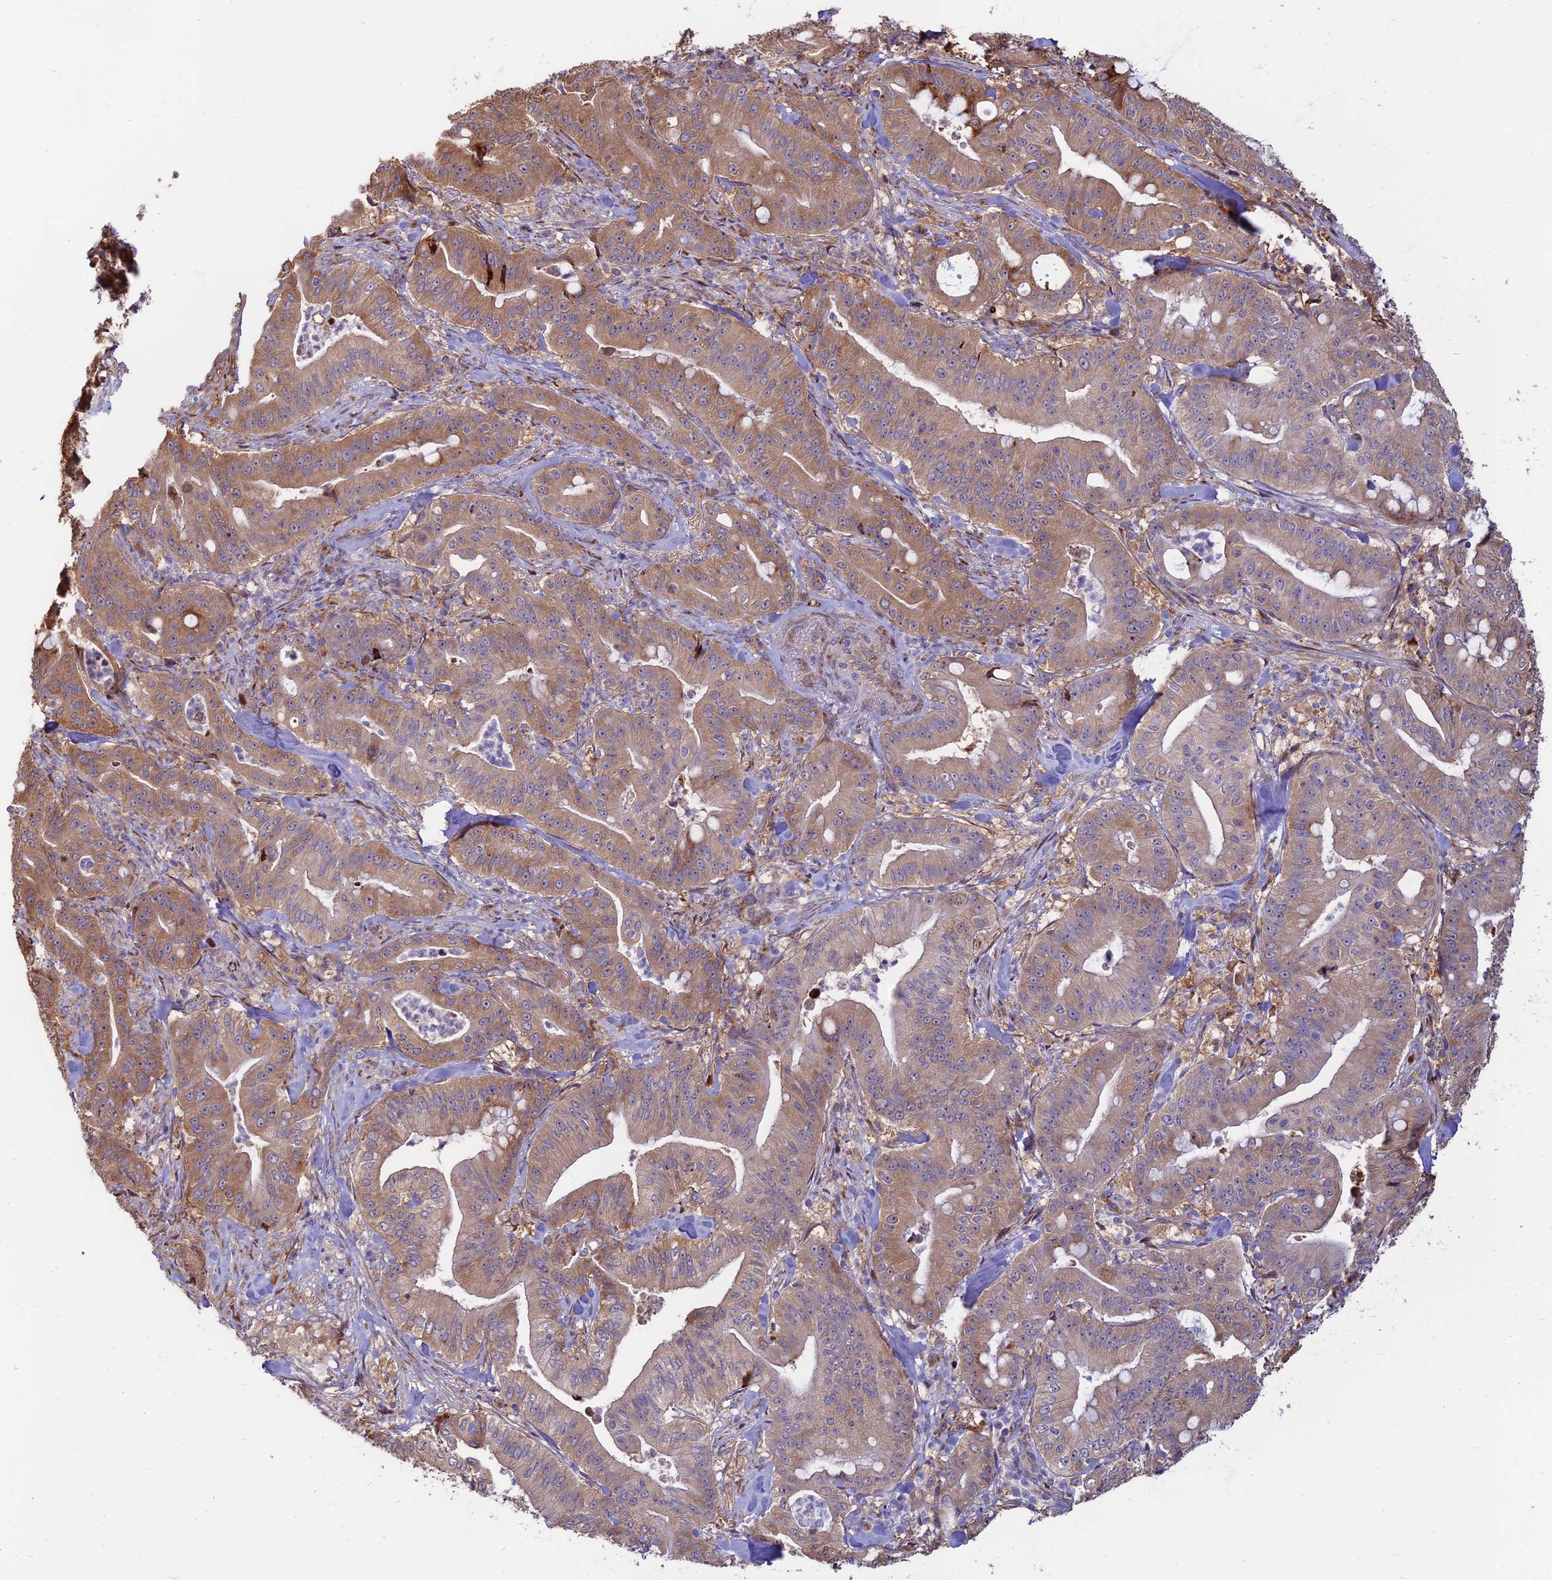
{"staining": {"intensity": "moderate", "quantity": ">75%", "location": "cytoplasmic/membranous"}, "tissue": "pancreatic cancer", "cell_type": "Tumor cells", "image_type": "cancer", "snomed": [{"axis": "morphology", "description": "Adenocarcinoma, NOS"}, {"axis": "topography", "description": "Pancreas"}], "caption": "IHC micrograph of neoplastic tissue: human pancreatic adenocarcinoma stained using immunohistochemistry shows medium levels of moderate protein expression localized specifically in the cytoplasmic/membranous of tumor cells, appearing as a cytoplasmic/membranous brown color.", "gene": "CCT6B", "patient": {"sex": "male", "age": 71}}